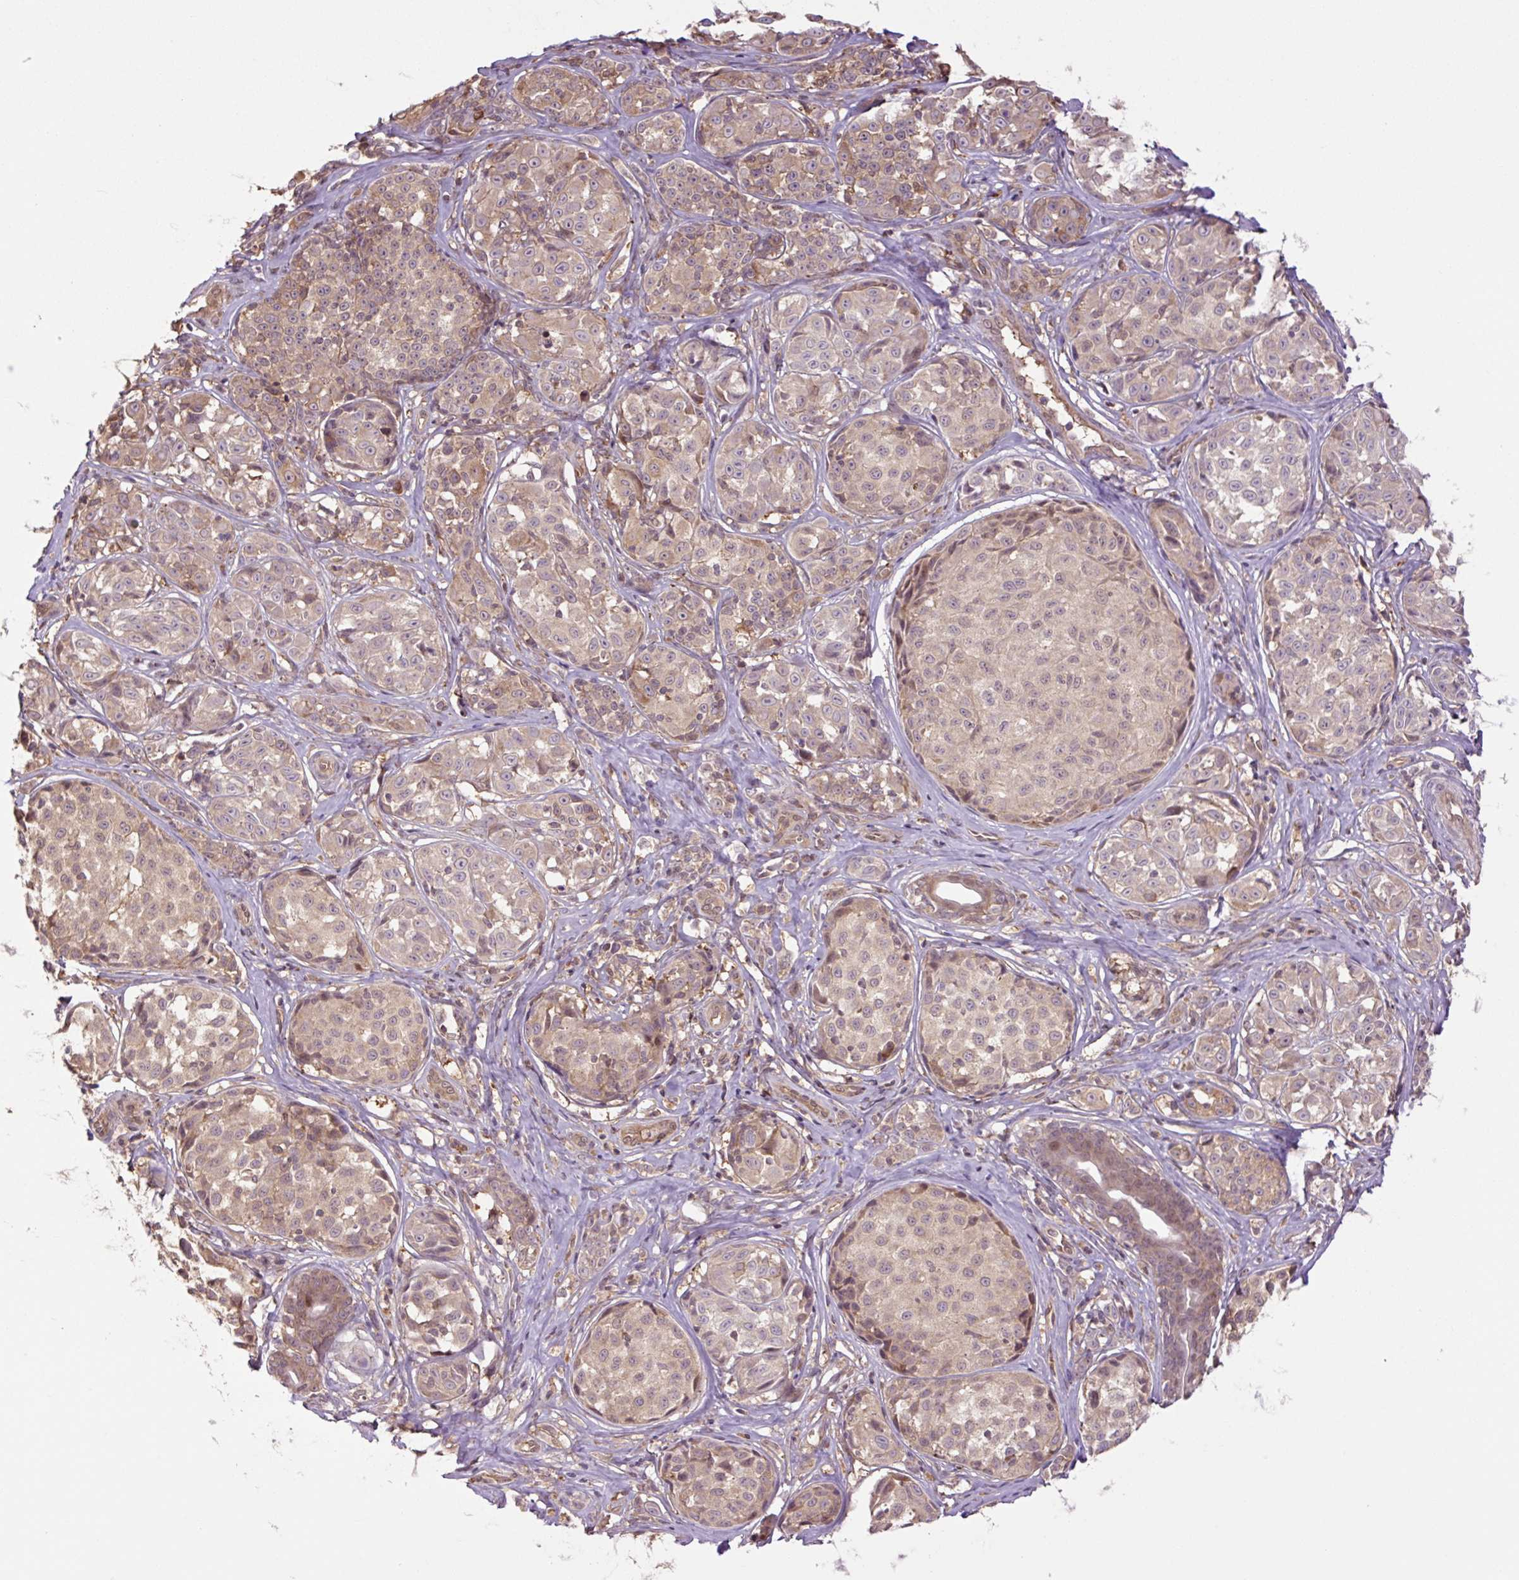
{"staining": {"intensity": "moderate", "quantity": ">75%", "location": "cytoplasmic/membranous"}, "tissue": "melanoma", "cell_type": "Tumor cells", "image_type": "cancer", "snomed": [{"axis": "morphology", "description": "Malignant melanoma, NOS"}, {"axis": "topography", "description": "Skin"}], "caption": "Immunohistochemistry (IHC) histopathology image of malignant melanoma stained for a protein (brown), which reveals medium levels of moderate cytoplasmic/membranous staining in approximately >75% of tumor cells.", "gene": "TPT1", "patient": {"sex": "female", "age": 35}}